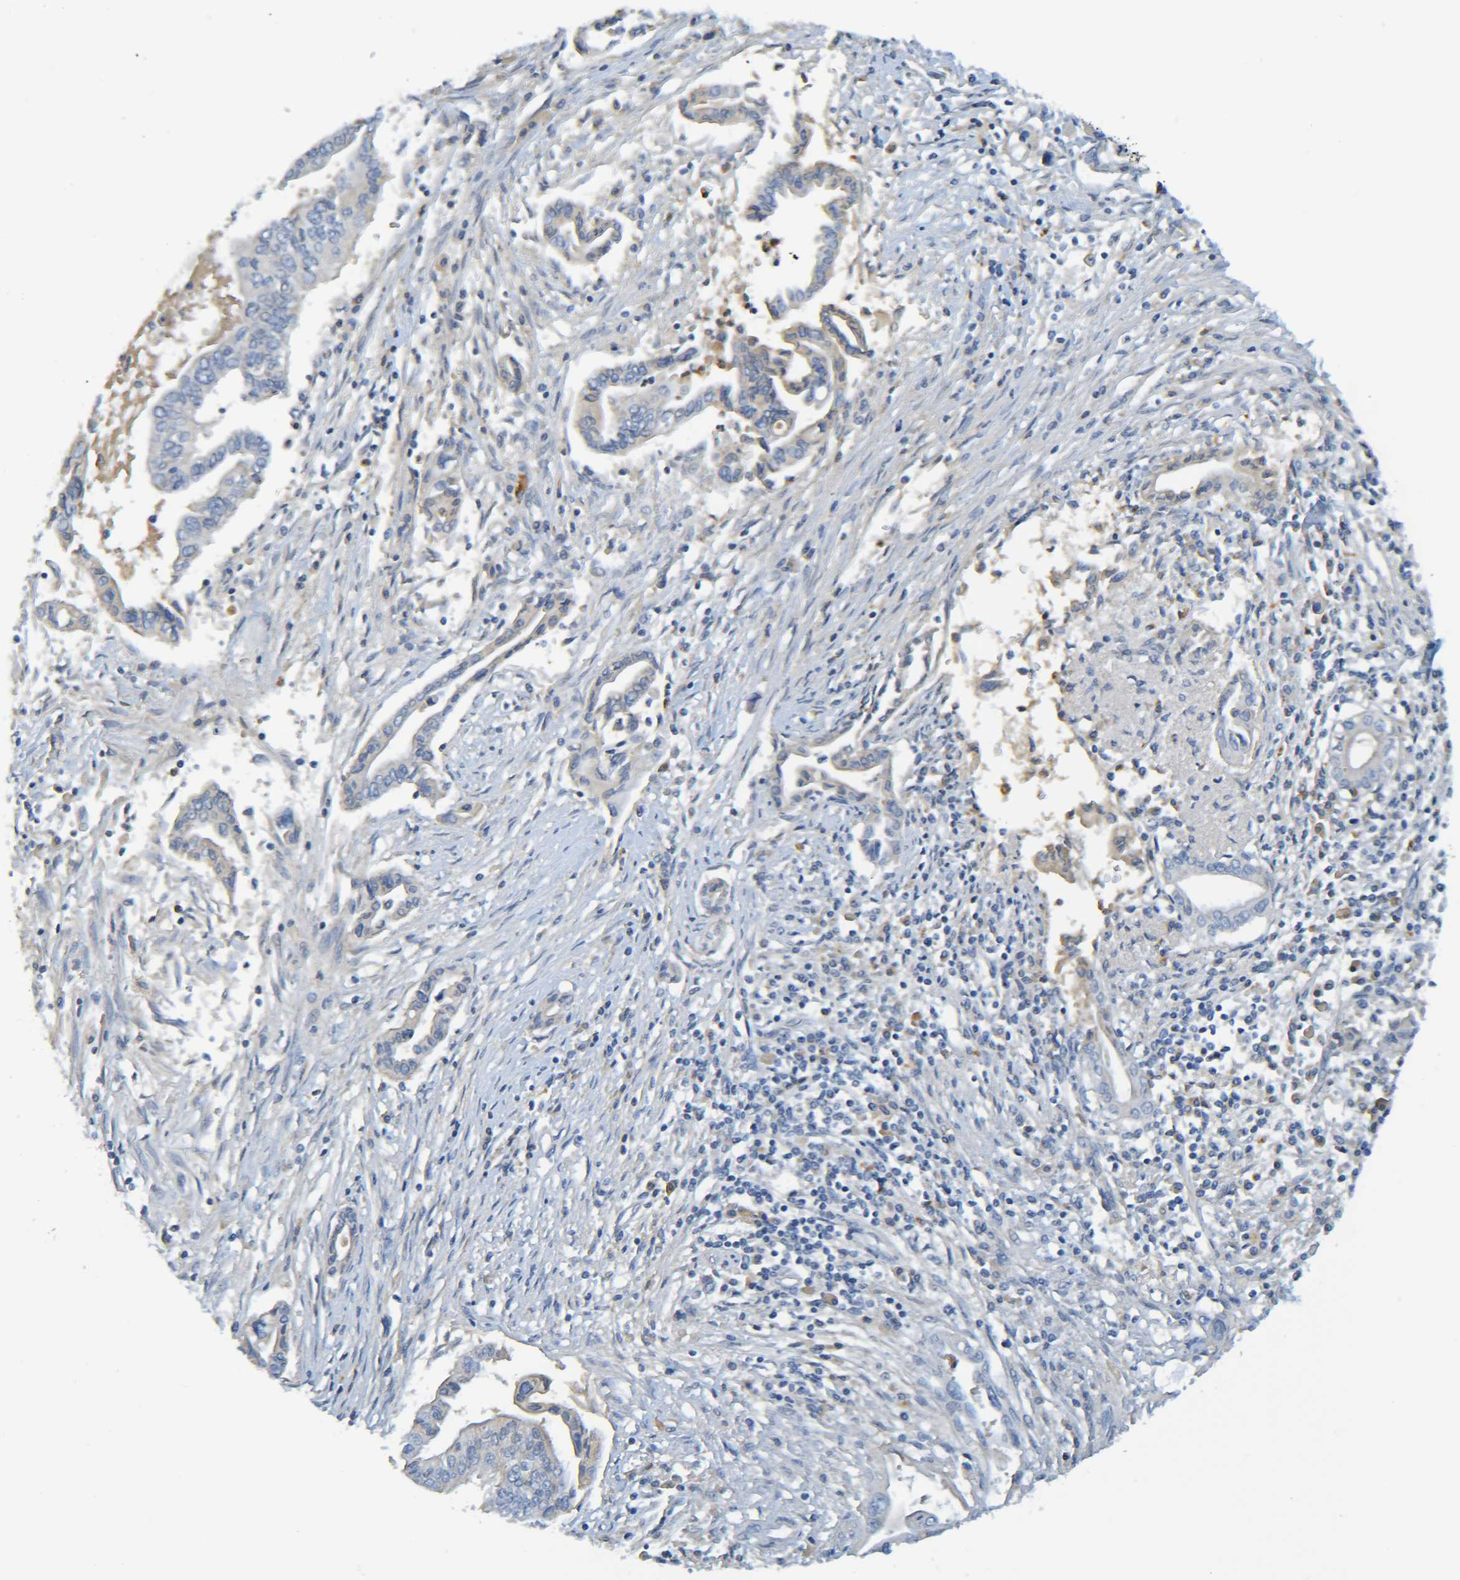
{"staining": {"intensity": "negative", "quantity": "none", "location": "none"}, "tissue": "pancreatic cancer", "cell_type": "Tumor cells", "image_type": "cancer", "snomed": [{"axis": "morphology", "description": "Adenocarcinoma, NOS"}, {"axis": "topography", "description": "Pancreas"}], "caption": "This micrograph is of pancreatic cancer (adenocarcinoma) stained with IHC to label a protein in brown with the nuclei are counter-stained blue. There is no staining in tumor cells. The staining was performed using DAB to visualize the protein expression in brown, while the nuclei were stained in blue with hematoxylin (Magnification: 20x).", "gene": "C1QA", "patient": {"sex": "female", "age": 57}}